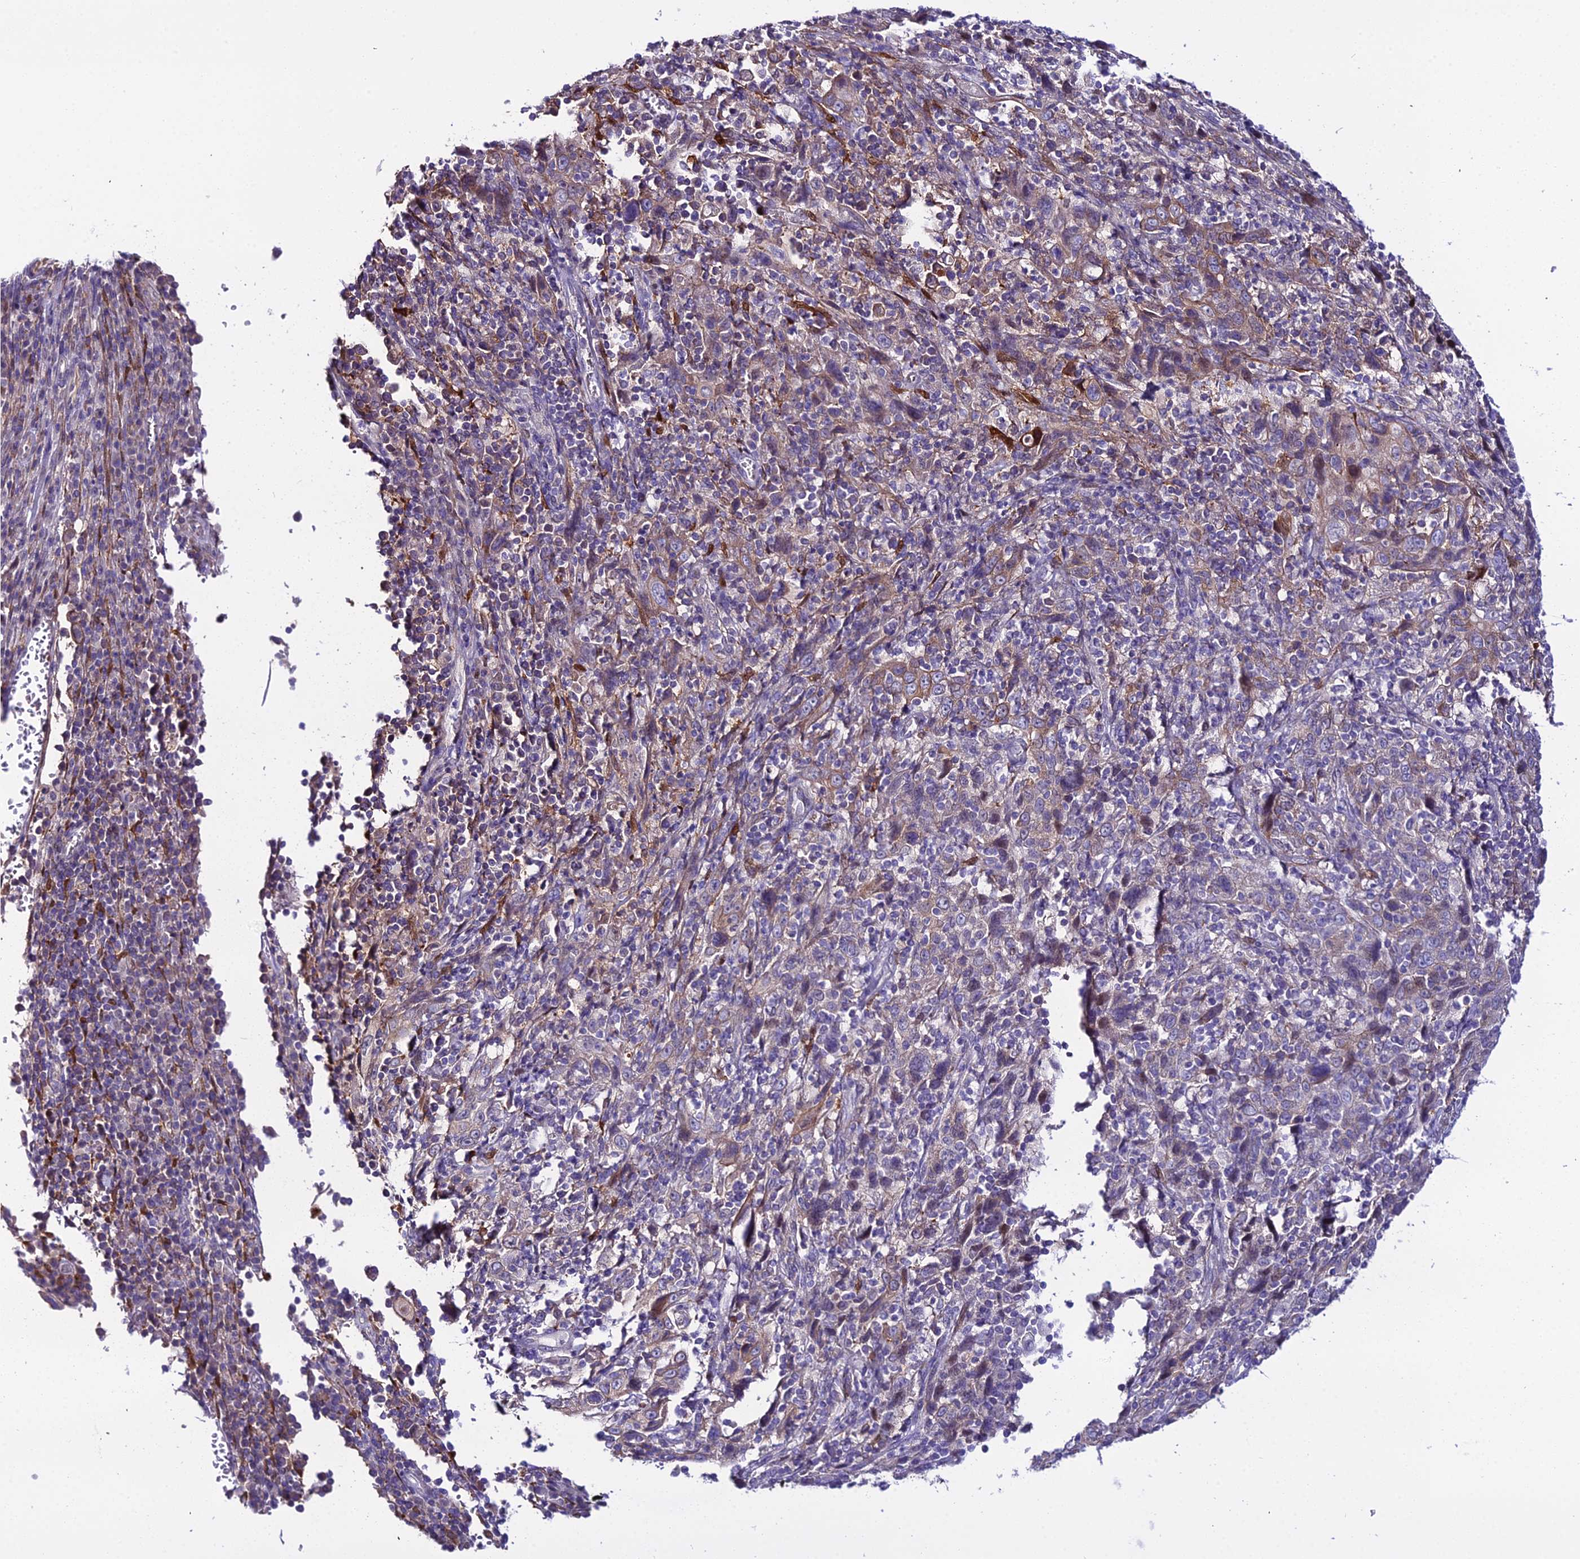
{"staining": {"intensity": "moderate", "quantity": "<25%", "location": "cytoplasmic/membranous"}, "tissue": "cervical cancer", "cell_type": "Tumor cells", "image_type": "cancer", "snomed": [{"axis": "morphology", "description": "Squamous cell carcinoma, NOS"}, {"axis": "topography", "description": "Cervix"}], "caption": "Protein analysis of squamous cell carcinoma (cervical) tissue shows moderate cytoplasmic/membranous staining in approximately <25% of tumor cells.", "gene": "MB21D2", "patient": {"sex": "female", "age": 46}}